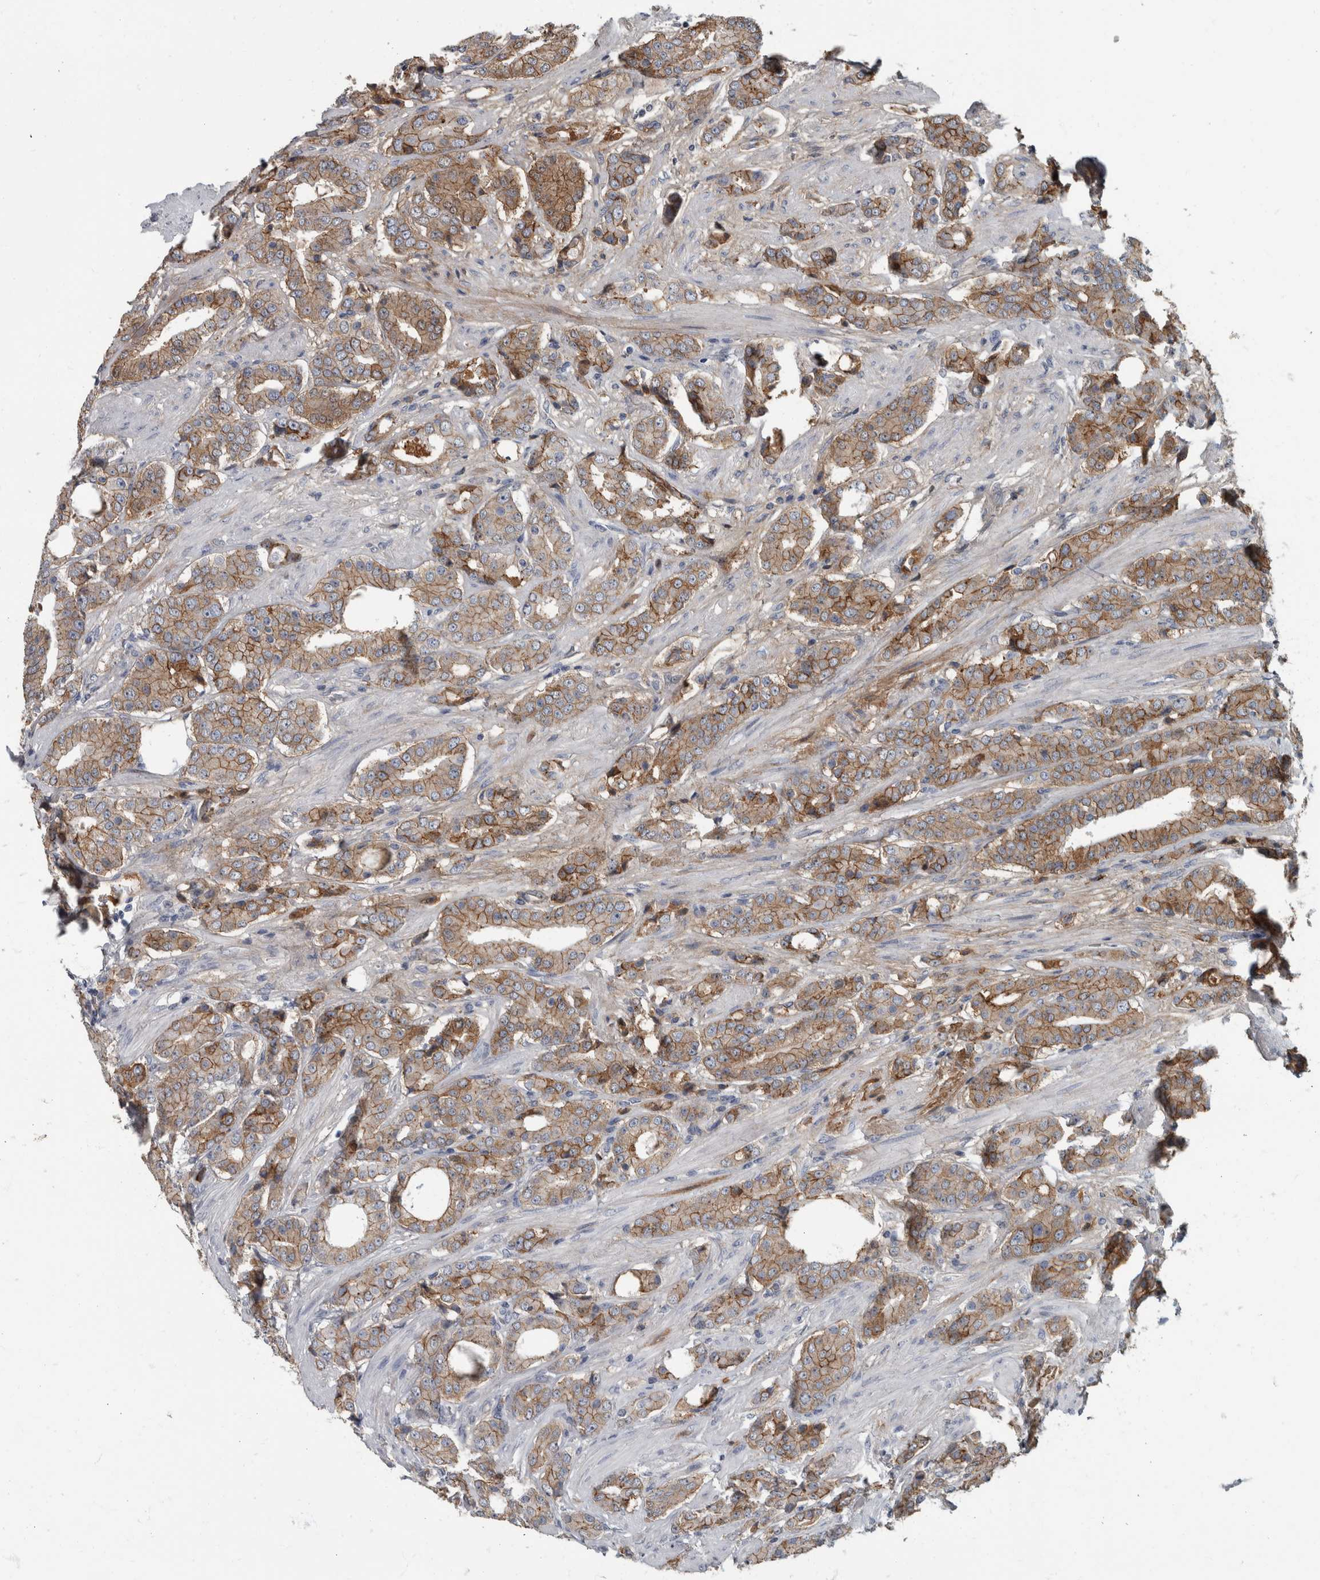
{"staining": {"intensity": "moderate", "quantity": ">75%", "location": "cytoplasmic/membranous"}, "tissue": "prostate cancer", "cell_type": "Tumor cells", "image_type": "cancer", "snomed": [{"axis": "morphology", "description": "Adenocarcinoma, High grade"}, {"axis": "topography", "description": "Prostate"}], "caption": "Adenocarcinoma (high-grade) (prostate) tissue demonstrates moderate cytoplasmic/membranous positivity in approximately >75% of tumor cells, visualized by immunohistochemistry.", "gene": "DSG2", "patient": {"sex": "male", "age": 71}}